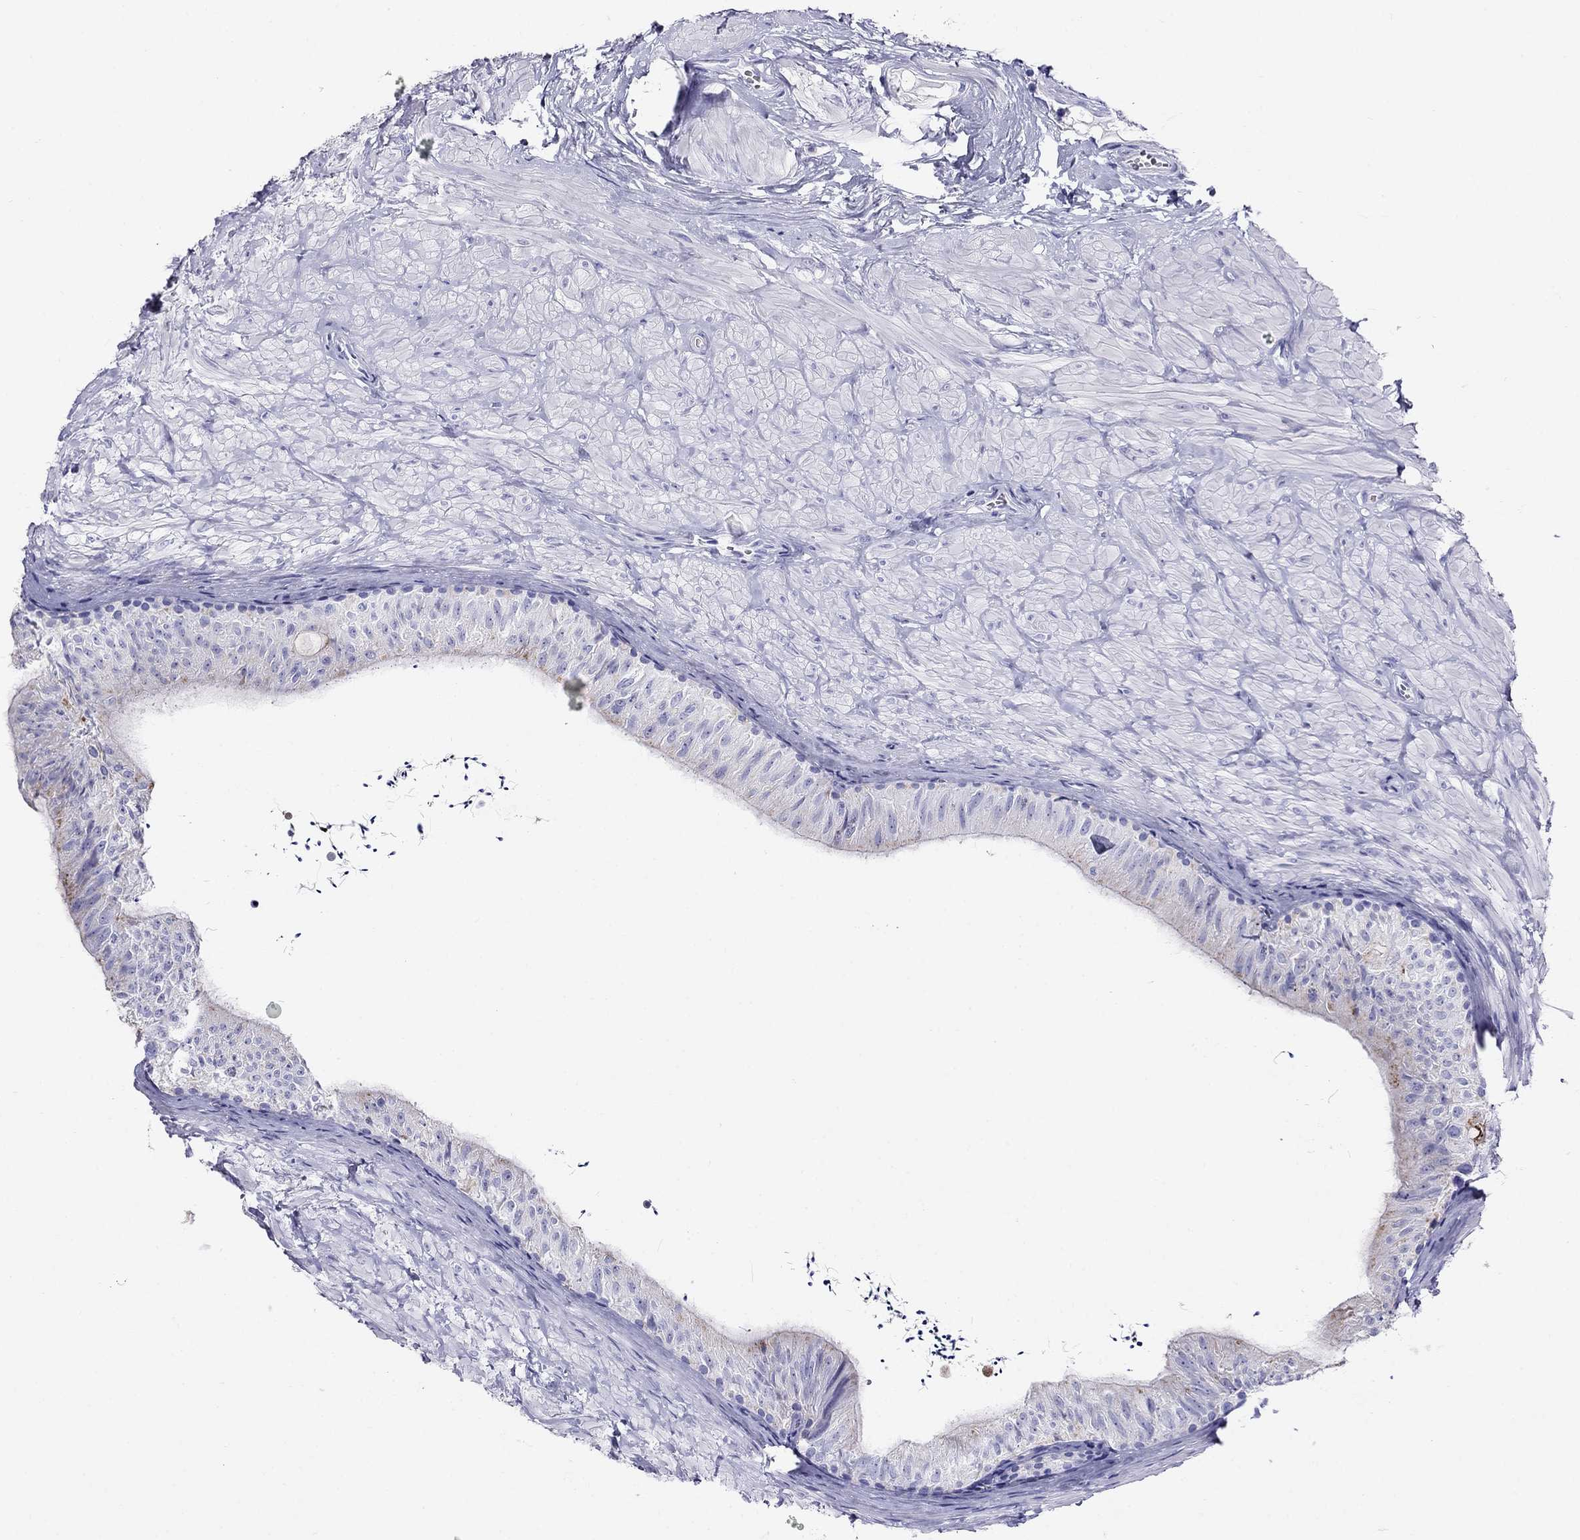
{"staining": {"intensity": "negative", "quantity": "none", "location": "none"}, "tissue": "epididymis", "cell_type": "Glandular cells", "image_type": "normal", "snomed": [{"axis": "morphology", "description": "Normal tissue, NOS"}, {"axis": "topography", "description": "Epididymis"}], "caption": "Immunohistochemistry image of unremarkable epididymis stained for a protein (brown), which demonstrates no positivity in glandular cells. (DAB (3,3'-diaminobenzidine) immunohistochemistry visualized using brightfield microscopy, high magnification).", "gene": "MC5R", "patient": {"sex": "male", "age": 32}}